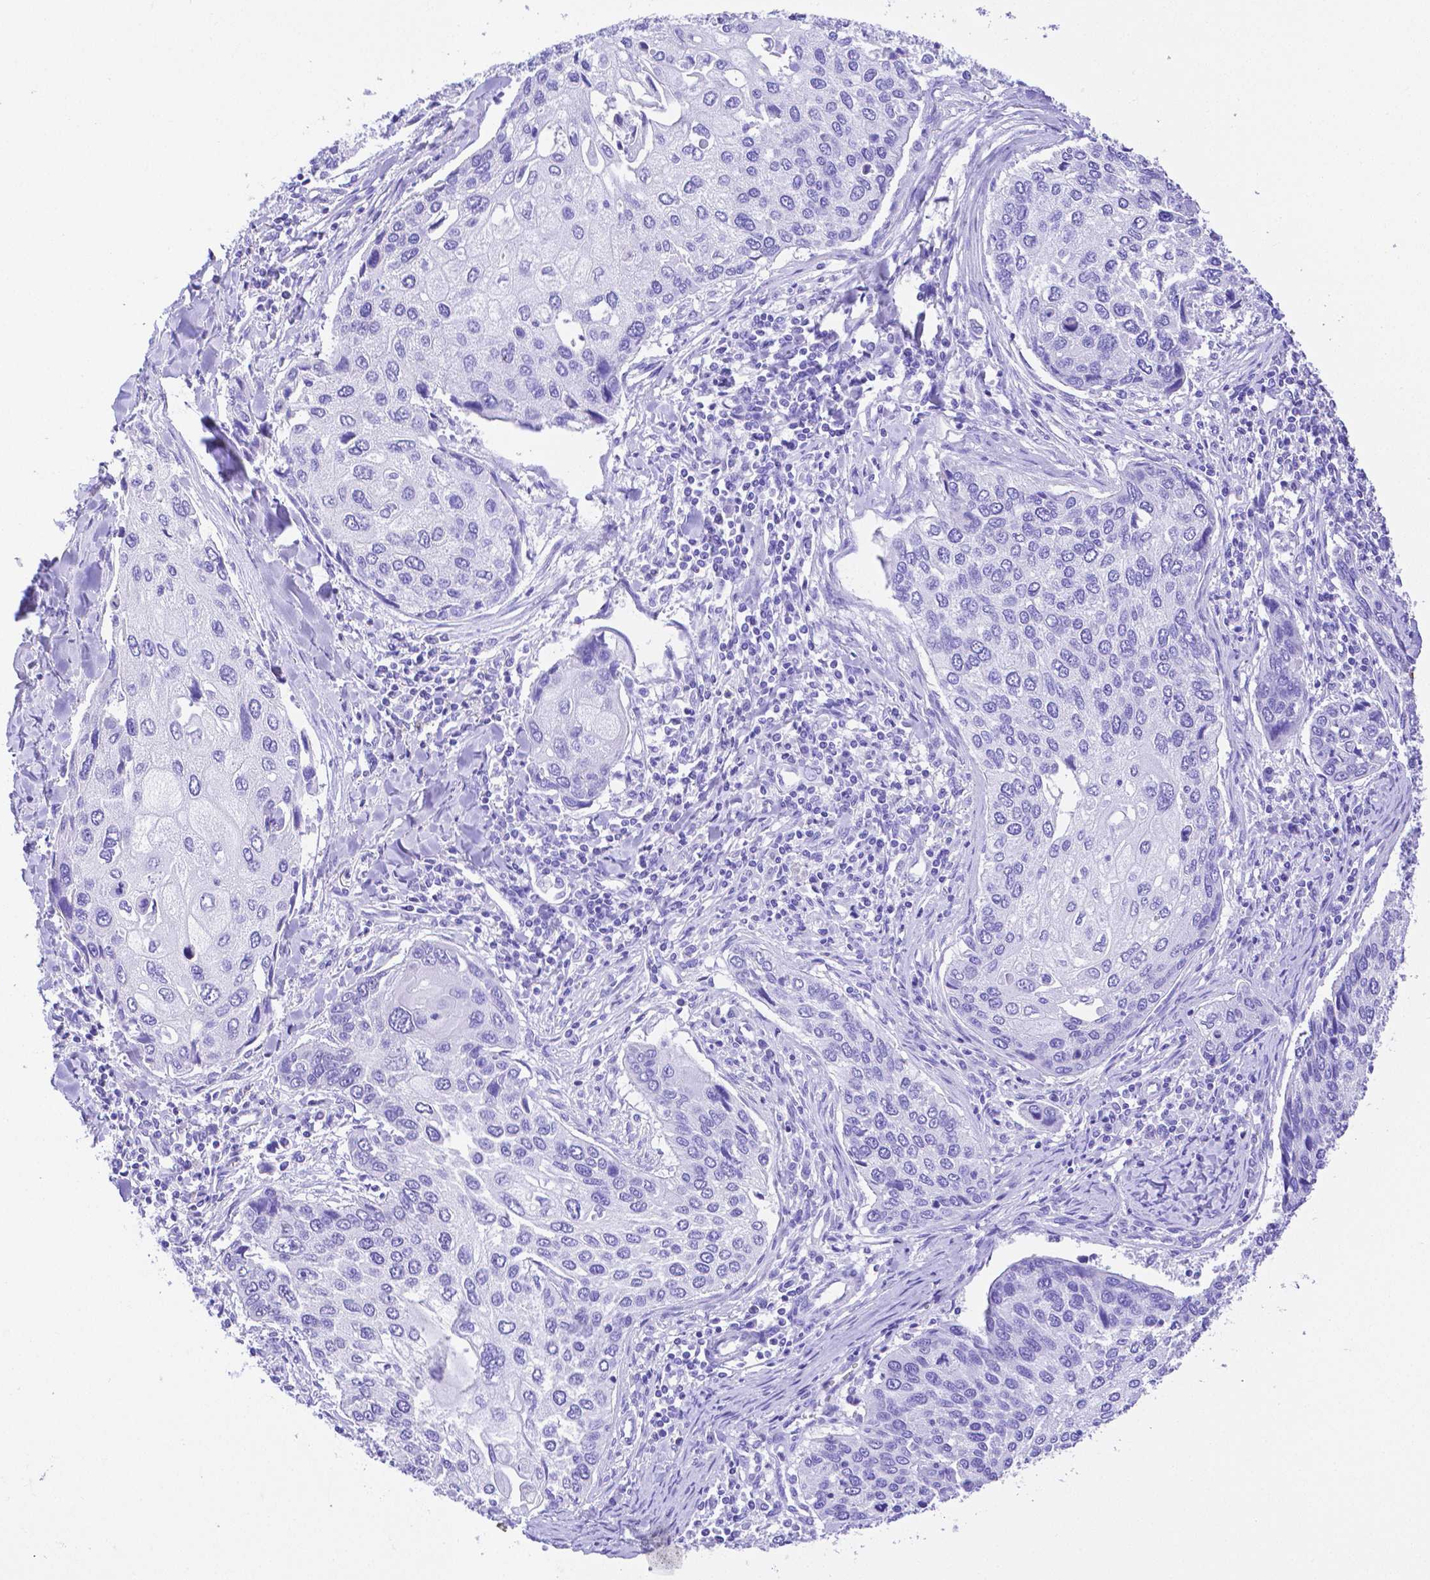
{"staining": {"intensity": "negative", "quantity": "none", "location": "none"}, "tissue": "lung cancer", "cell_type": "Tumor cells", "image_type": "cancer", "snomed": [{"axis": "morphology", "description": "Squamous cell carcinoma, NOS"}, {"axis": "morphology", "description": "Squamous cell carcinoma, metastatic, NOS"}, {"axis": "topography", "description": "Lung"}], "caption": "Immunohistochemistry (IHC) photomicrograph of lung cancer (squamous cell carcinoma) stained for a protein (brown), which displays no expression in tumor cells.", "gene": "SMR3A", "patient": {"sex": "male", "age": 63}}